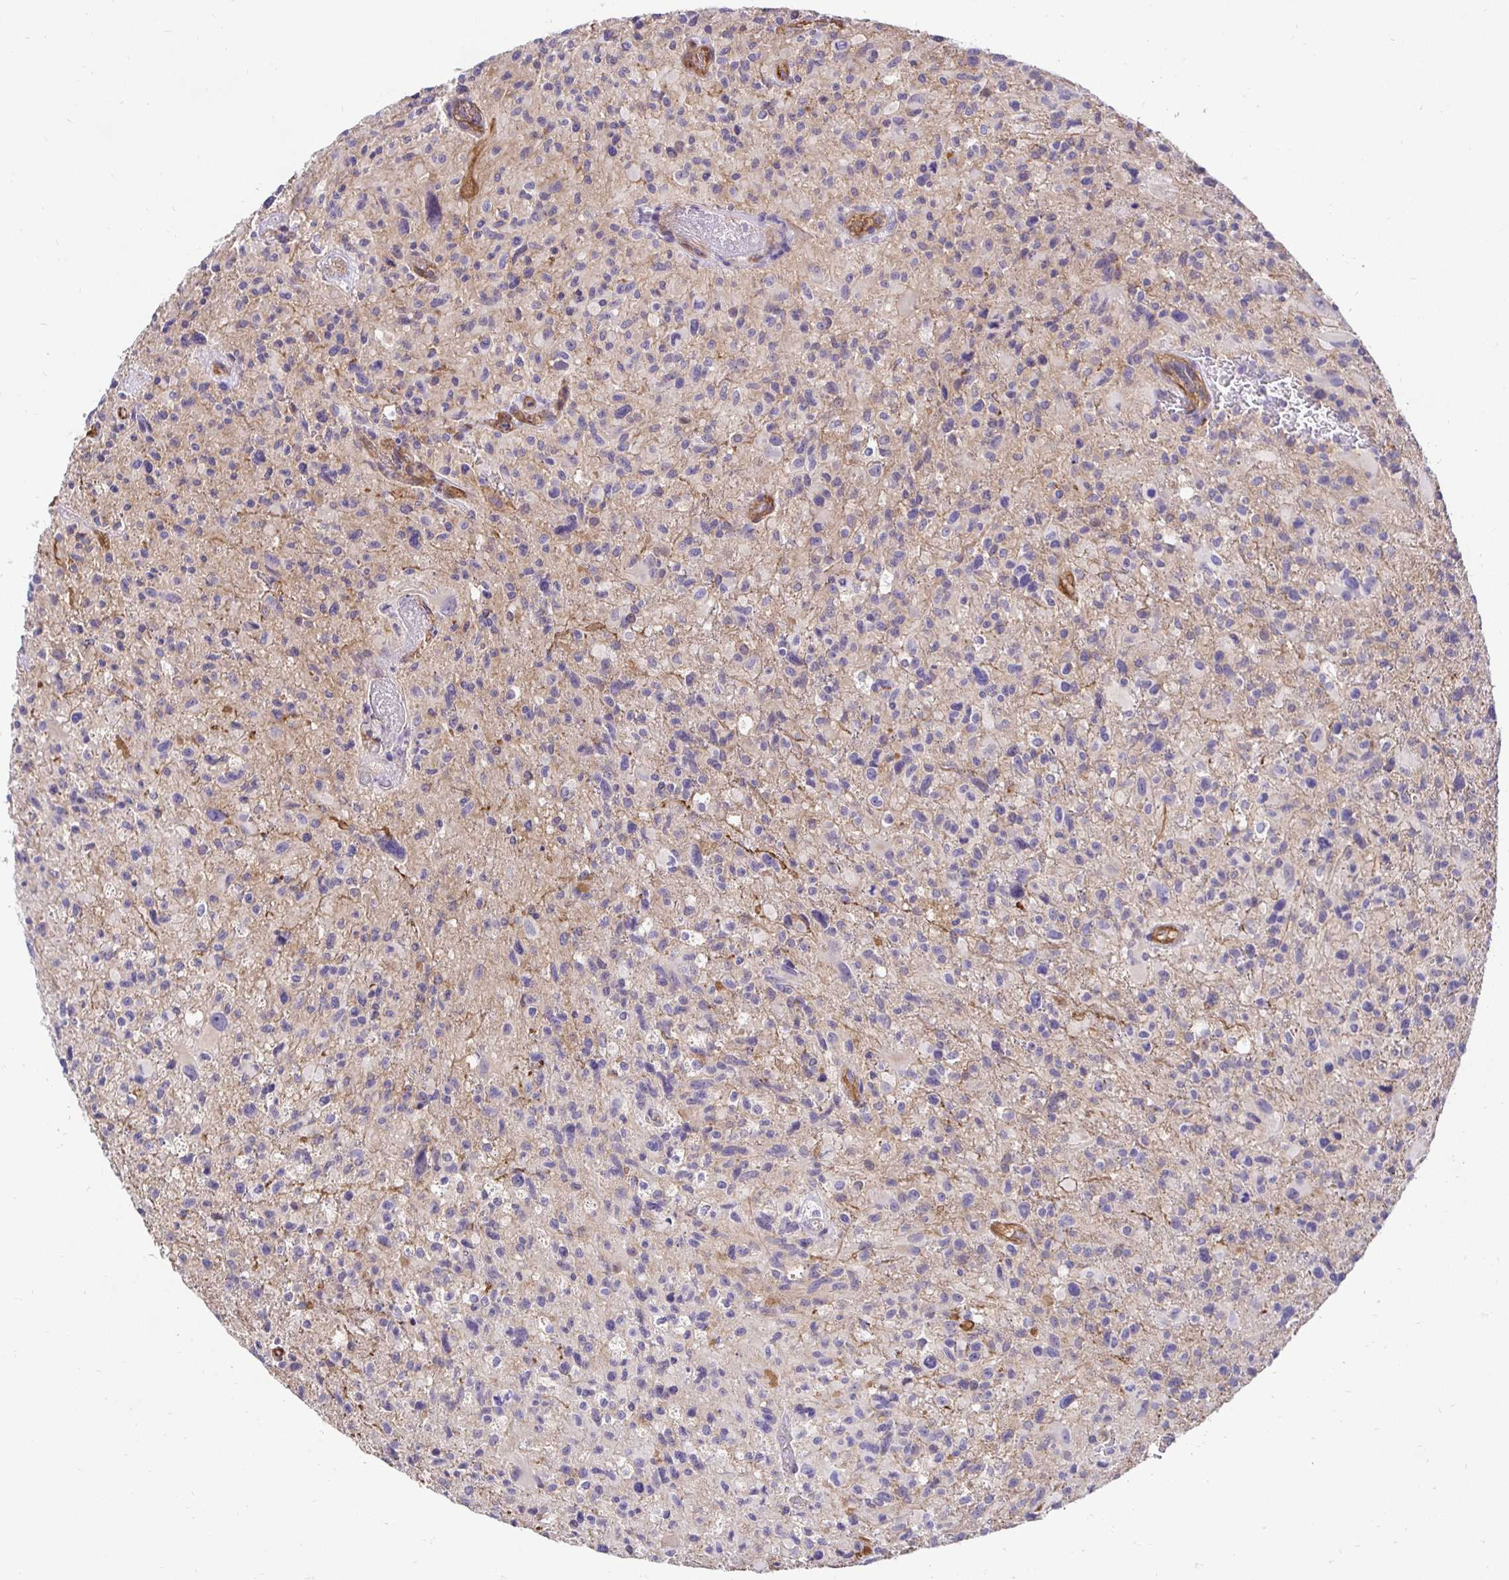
{"staining": {"intensity": "negative", "quantity": "none", "location": "none"}, "tissue": "glioma", "cell_type": "Tumor cells", "image_type": "cancer", "snomed": [{"axis": "morphology", "description": "Glioma, malignant, High grade"}, {"axis": "topography", "description": "Brain"}], "caption": "This is a micrograph of immunohistochemistry staining of glioma, which shows no expression in tumor cells. (IHC, brightfield microscopy, high magnification).", "gene": "SLC9A1", "patient": {"sex": "male", "age": 63}}